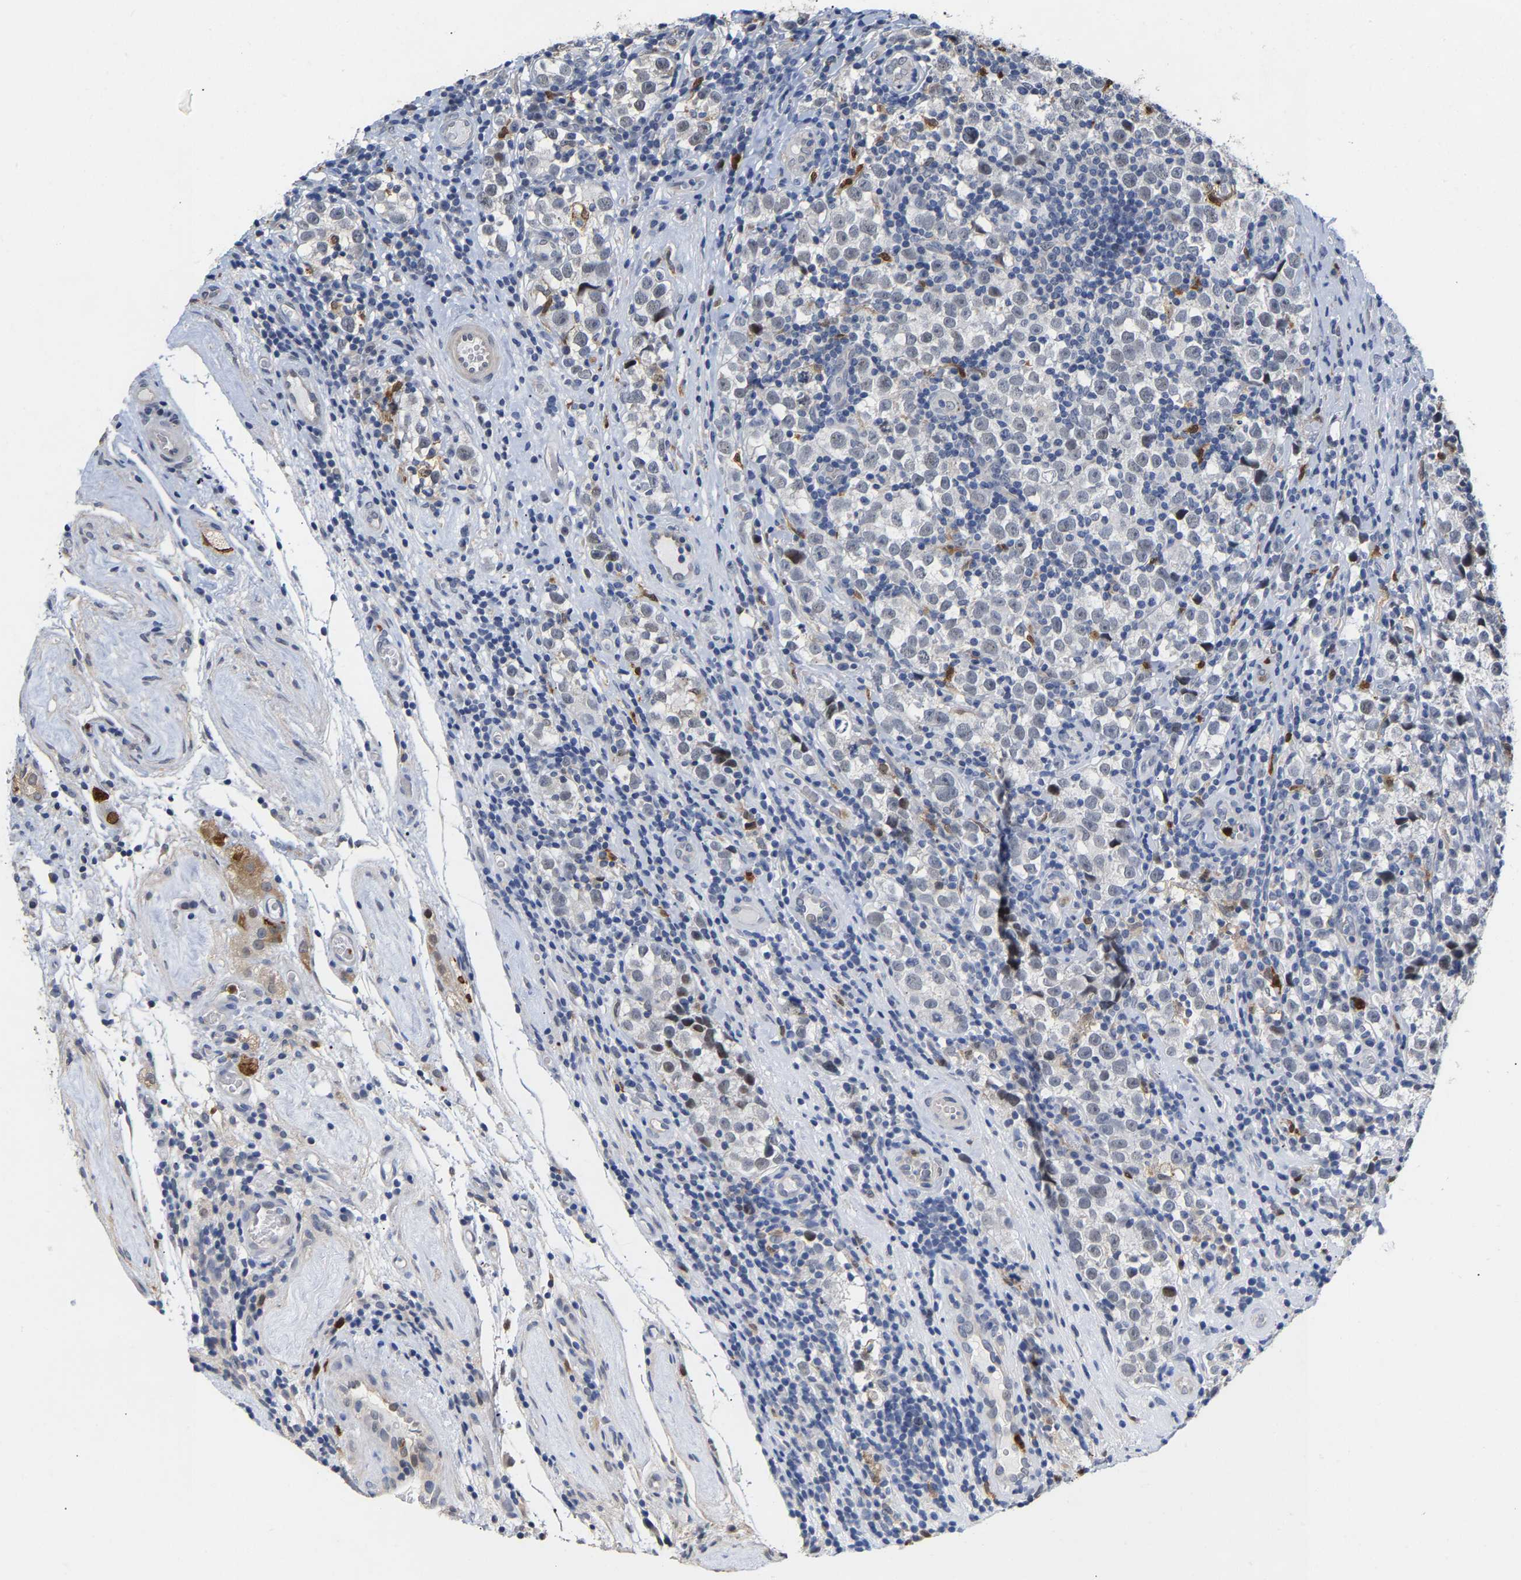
{"staining": {"intensity": "weak", "quantity": "<25%", "location": "nuclear"}, "tissue": "testis cancer", "cell_type": "Tumor cells", "image_type": "cancer", "snomed": [{"axis": "morphology", "description": "Normal tissue, NOS"}, {"axis": "morphology", "description": "Seminoma, NOS"}, {"axis": "topography", "description": "Testis"}], "caption": "Human testis cancer (seminoma) stained for a protein using IHC exhibits no positivity in tumor cells.", "gene": "TDRD7", "patient": {"sex": "male", "age": 43}}